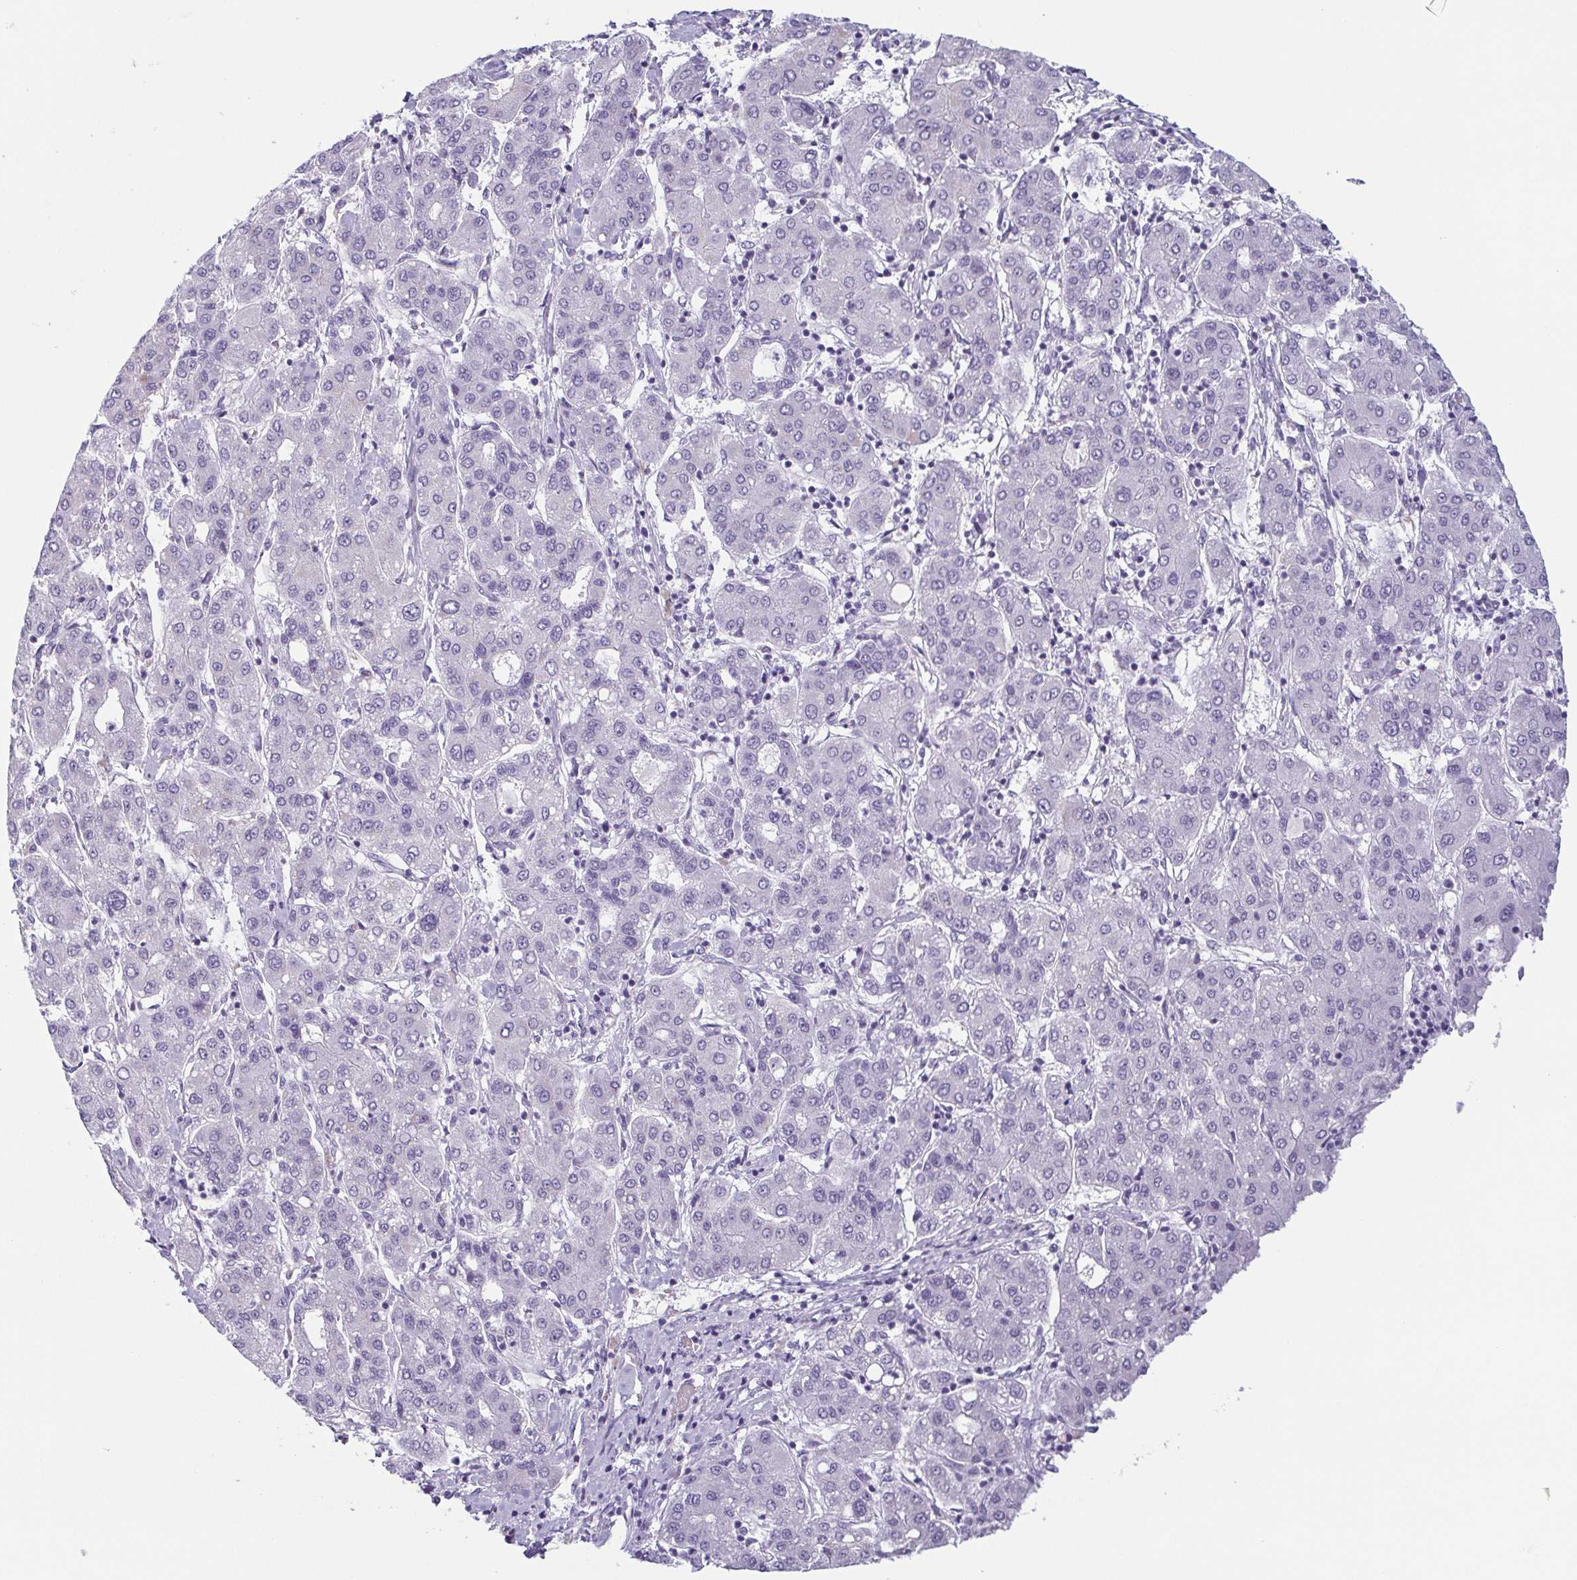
{"staining": {"intensity": "negative", "quantity": "none", "location": "none"}, "tissue": "liver cancer", "cell_type": "Tumor cells", "image_type": "cancer", "snomed": [{"axis": "morphology", "description": "Carcinoma, Hepatocellular, NOS"}, {"axis": "topography", "description": "Liver"}], "caption": "Tumor cells are negative for protein expression in human liver cancer (hepatocellular carcinoma).", "gene": "KRT78", "patient": {"sex": "male", "age": 65}}